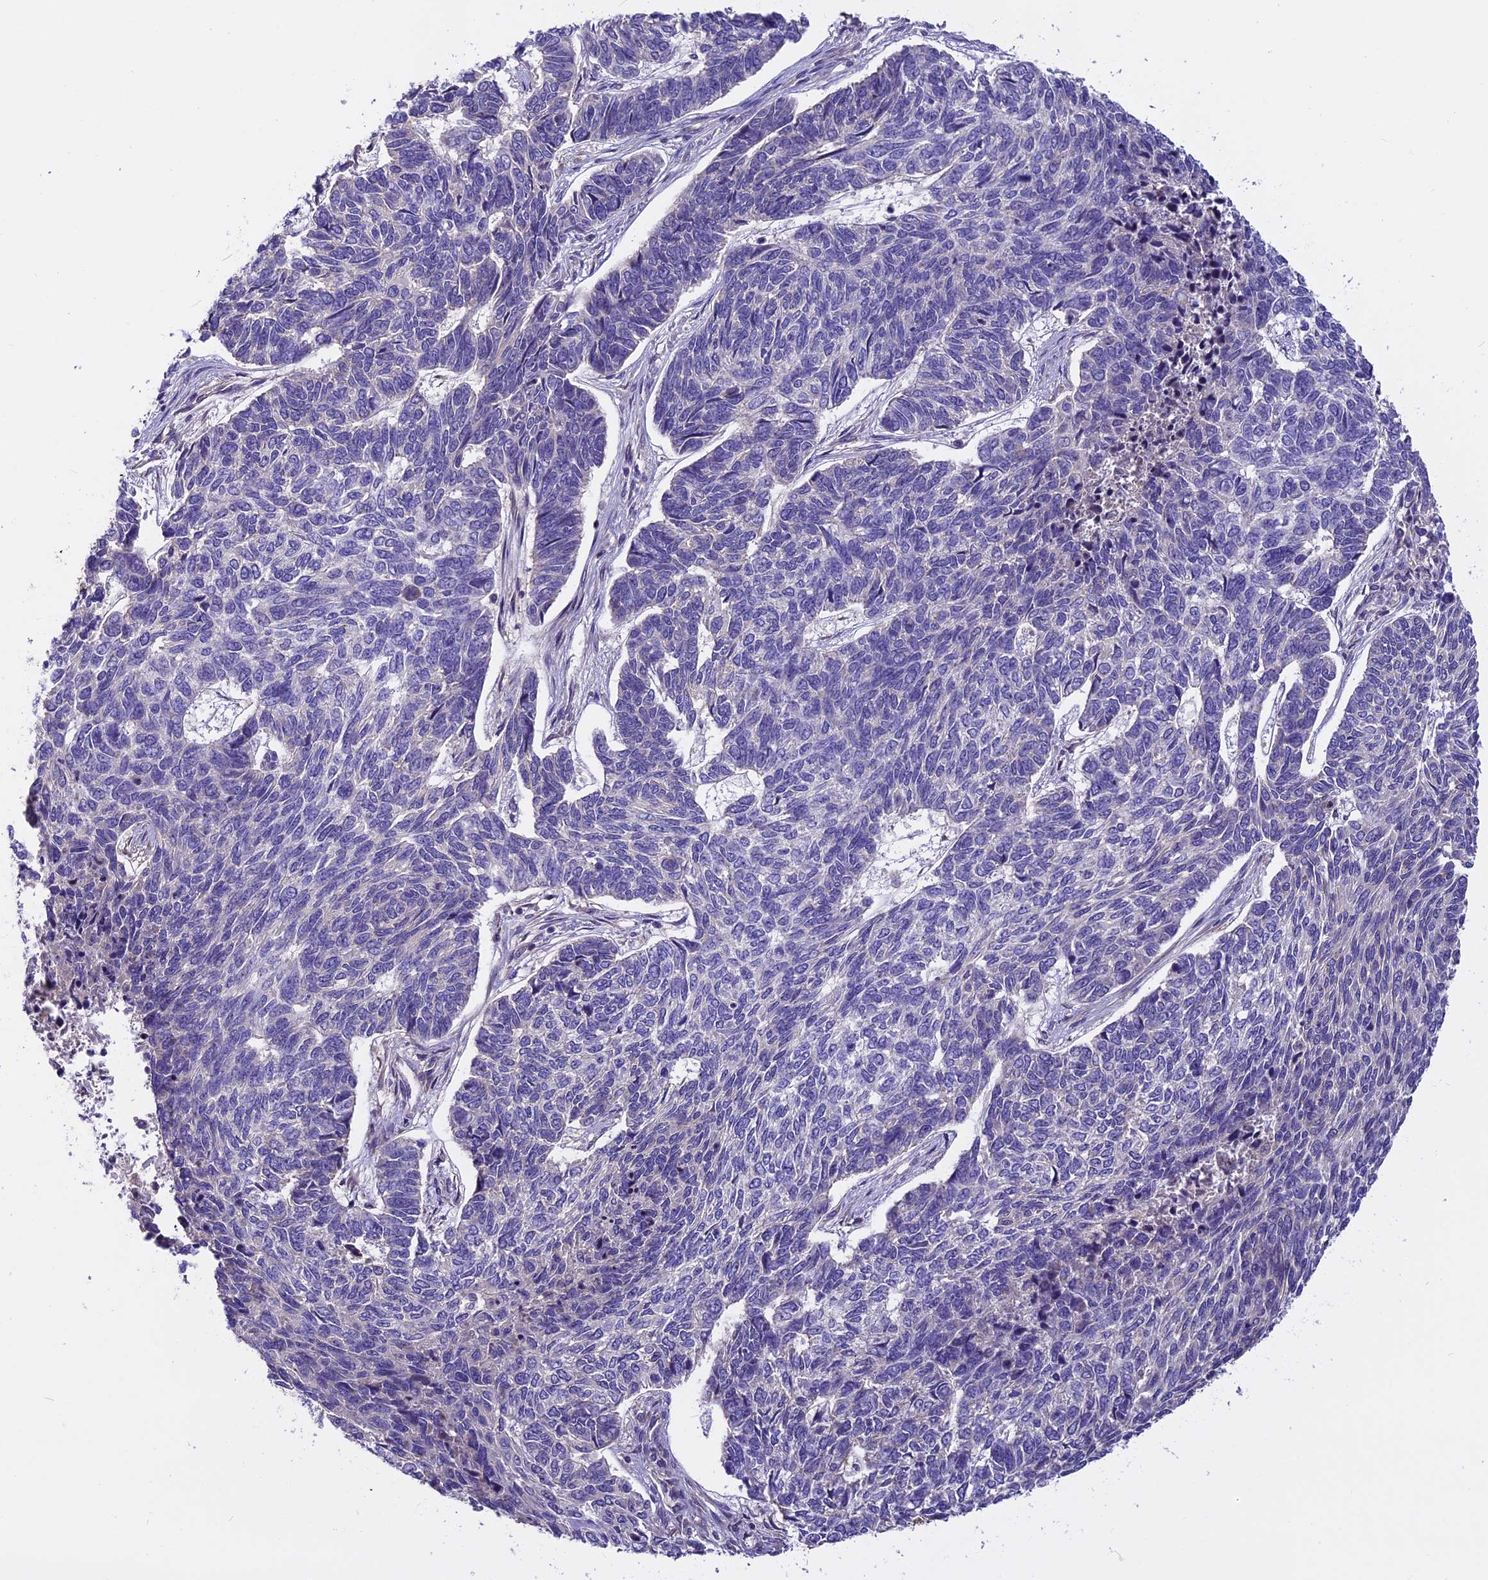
{"staining": {"intensity": "negative", "quantity": "none", "location": "none"}, "tissue": "skin cancer", "cell_type": "Tumor cells", "image_type": "cancer", "snomed": [{"axis": "morphology", "description": "Basal cell carcinoma"}, {"axis": "topography", "description": "Skin"}], "caption": "Tumor cells are negative for protein expression in human skin basal cell carcinoma.", "gene": "FAM98C", "patient": {"sex": "female", "age": 65}}